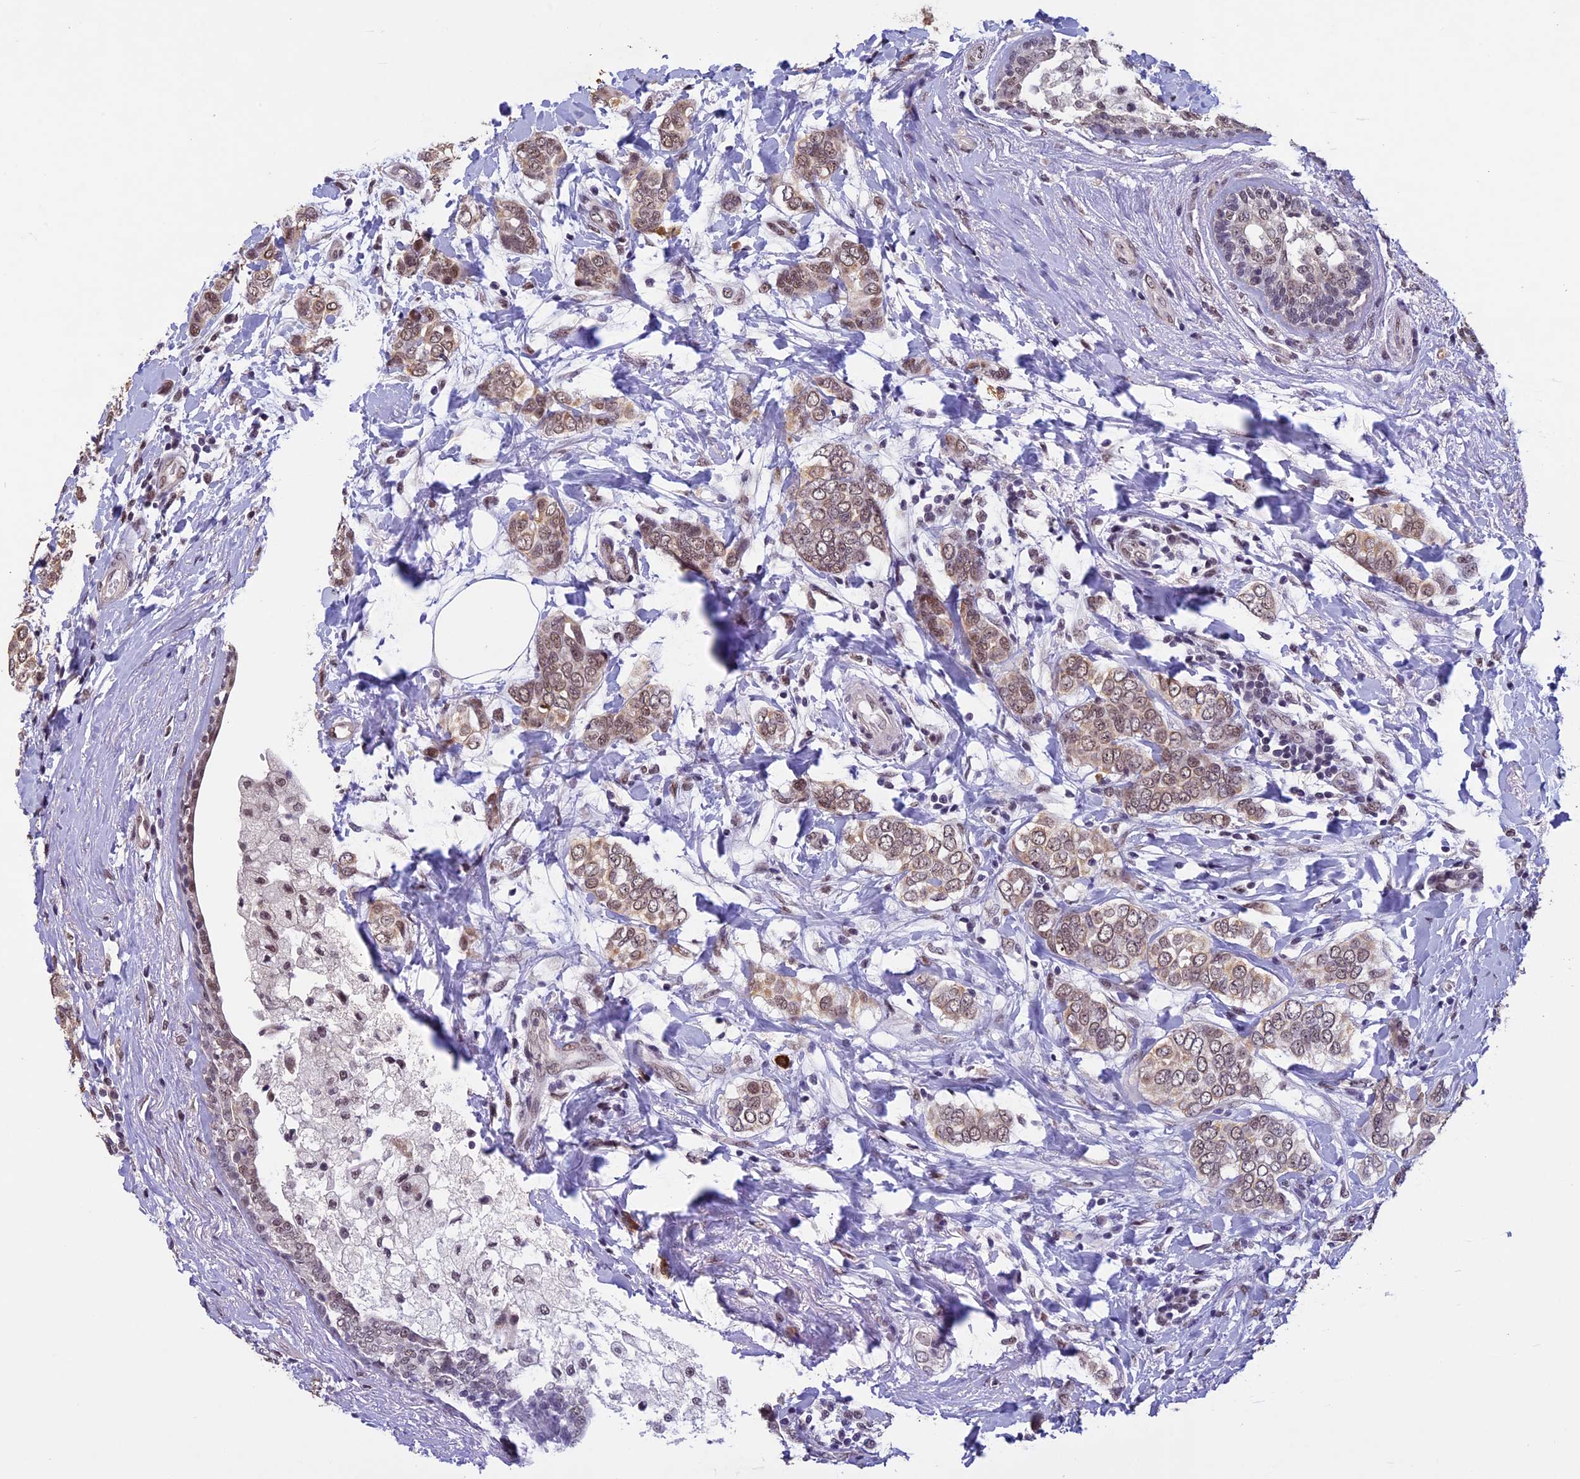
{"staining": {"intensity": "moderate", "quantity": ">75%", "location": "cytoplasmic/membranous,nuclear"}, "tissue": "breast cancer", "cell_type": "Tumor cells", "image_type": "cancer", "snomed": [{"axis": "morphology", "description": "Lobular carcinoma"}, {"axis": "topography", "description": "Breast"}], "caption": "Lobular carcinoma (breast) stained with a protein marker displays moderate staining in tumor cells.", "gene": "RNF40", "patient": {"sex": "female", "age": 51}}